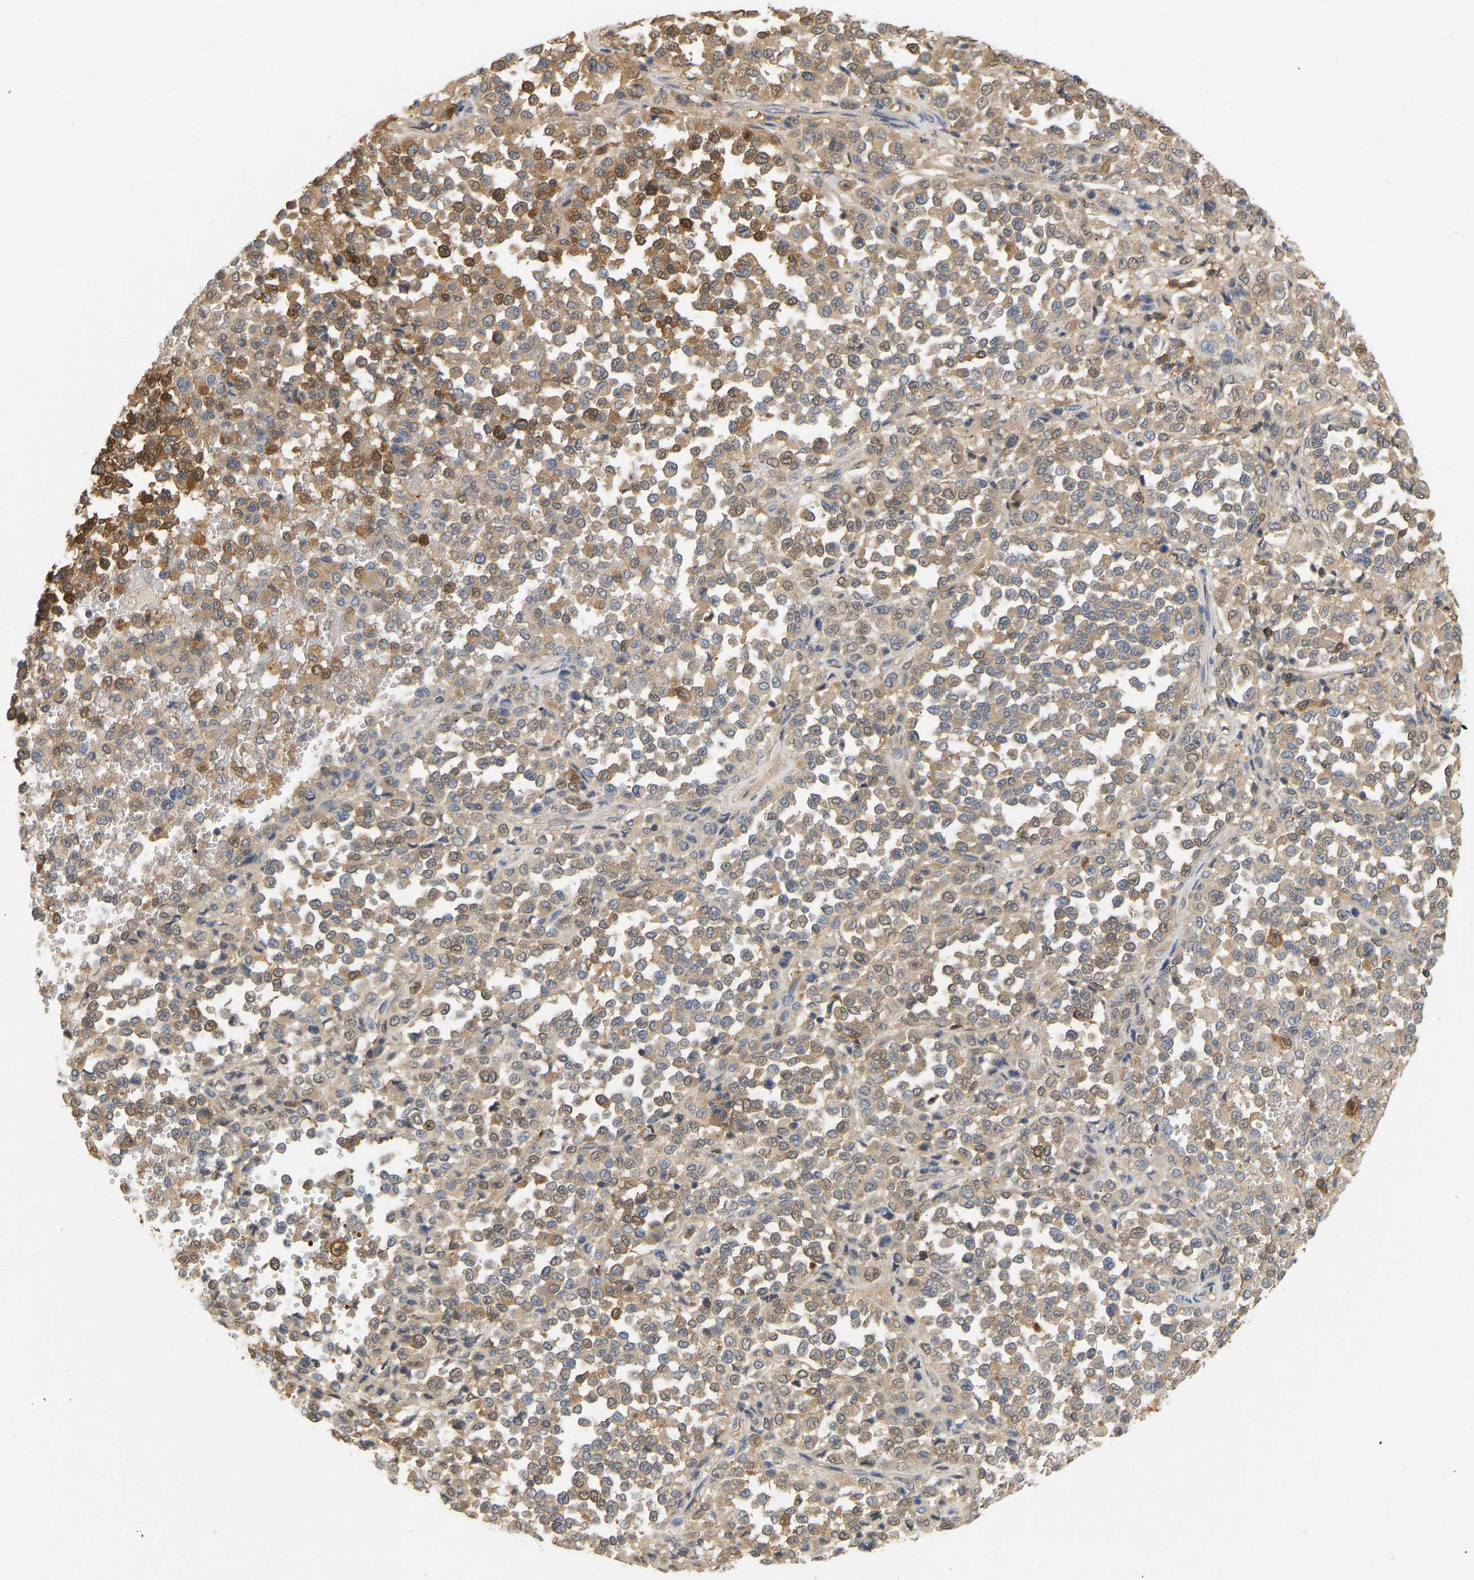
{"staining": {"intensity": "moderate", "quantity": ">75%", "location": "cytoplasmic/membranous"}, "tissue": "melanoma", "cell_type": "Tumor cells", "image_type": "cancer", "snomed": [{"axis": "morphology", "description": "Malignant melanoma, Metastatic site"}, {"axis": "topography", "description": "Pancreas"}], "caption": "This is a micrograph of immunohistochemistry (IHC) staining of melanoma, which shows moderate positivity in the cytoplasmic/membranous of tumor cells.", "gene": "ENO1", "patient": {"sex": "female", "age": 30}}